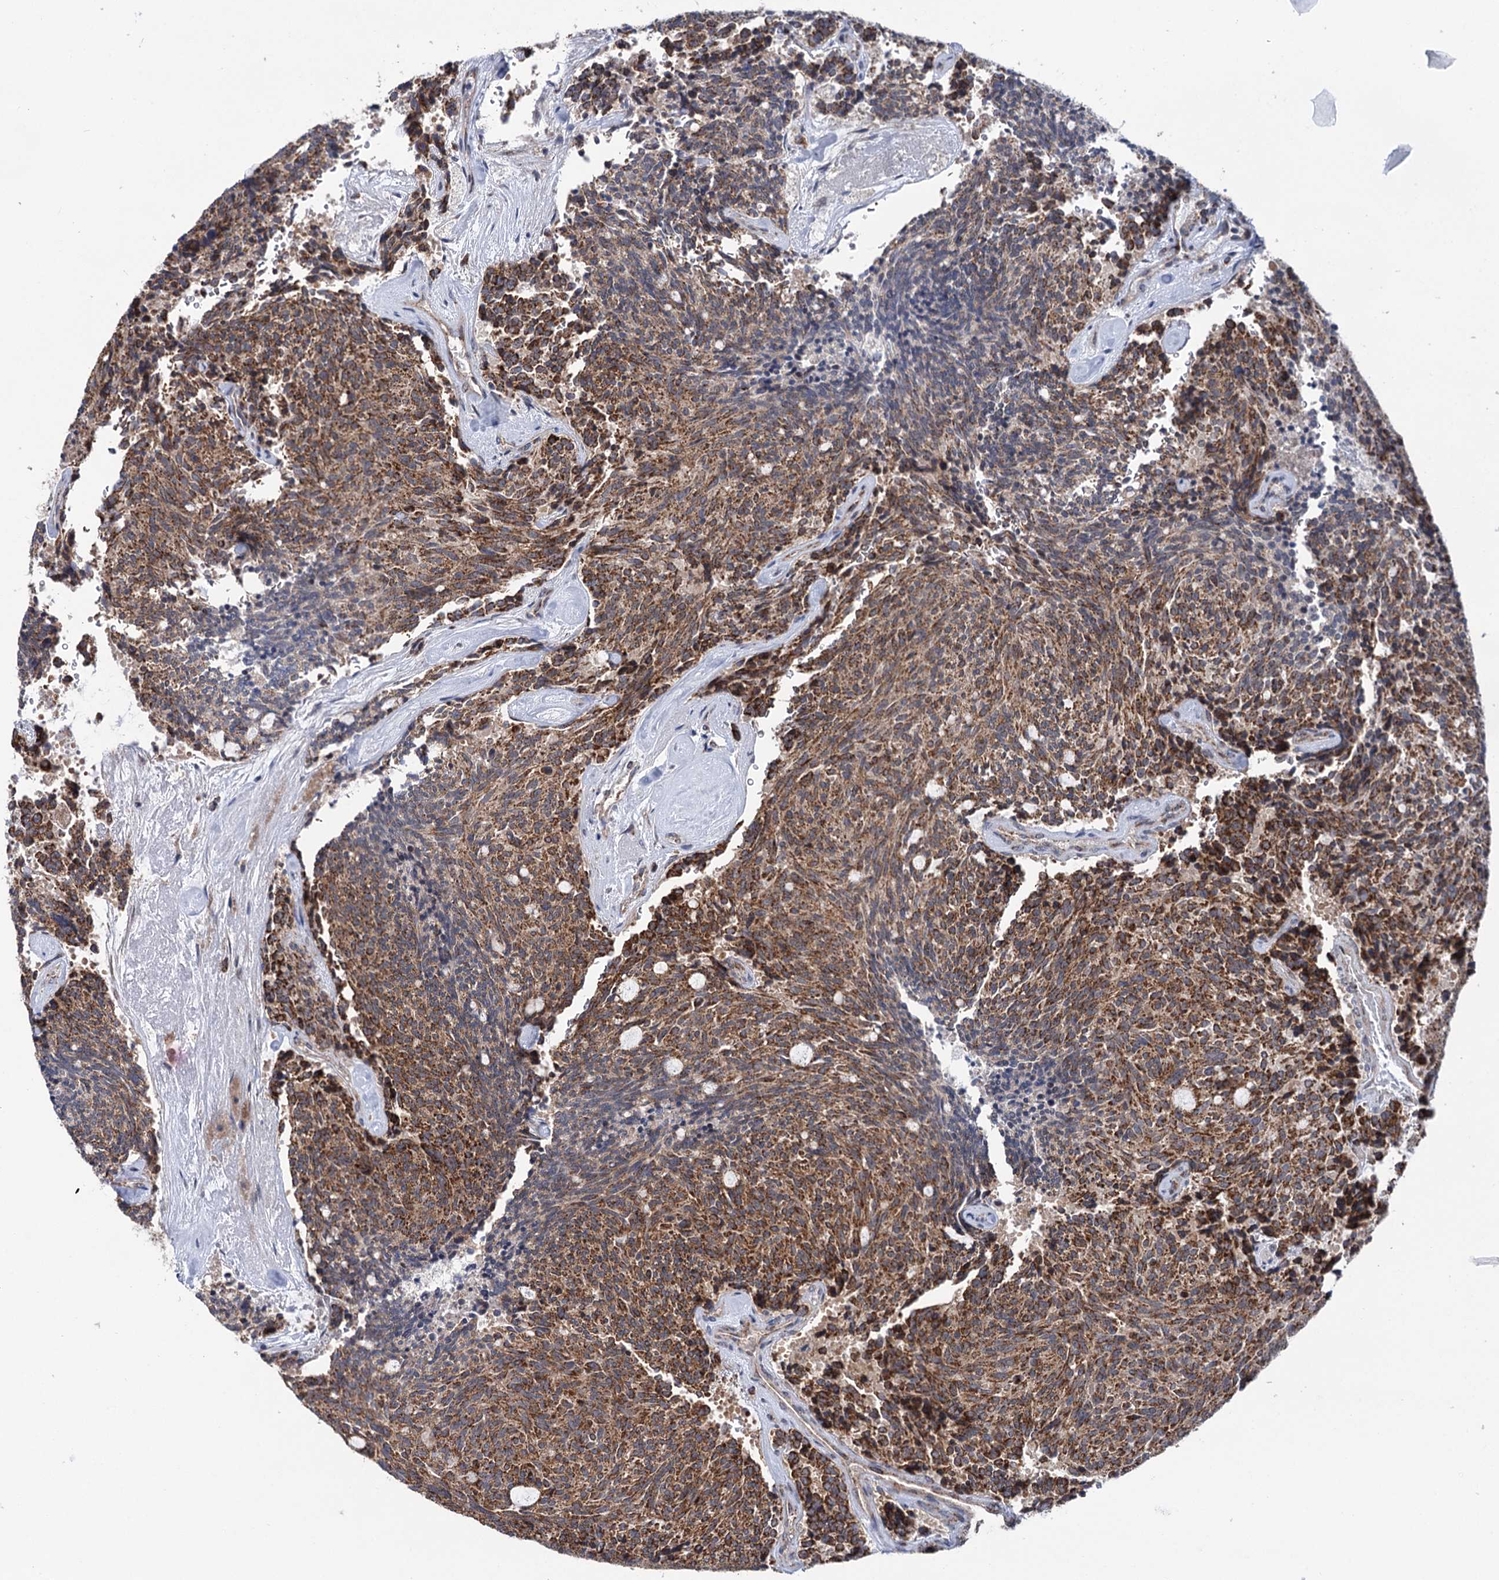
{"staining": {"intensity": "strong", "quantity": ">75%", "location": "cytoplasmic/membranous"}, "tissue": "carcinoid", "cell_type": "Tumor cells", "image_type": "cancer", "snomed": [{"axis": "morphology", "description": "Carcinoid, malignant, NOS"}, {"axis": "topography", "description": "Pancreas"}], "caption": "Carcinoid stained with a brown dye exhibits strong cytoplasmic/membranous positive positivity in approximately >75% of tumor cells.", "gene": "SUCLA2", "patient": {"sex": "female", "age": 54}}